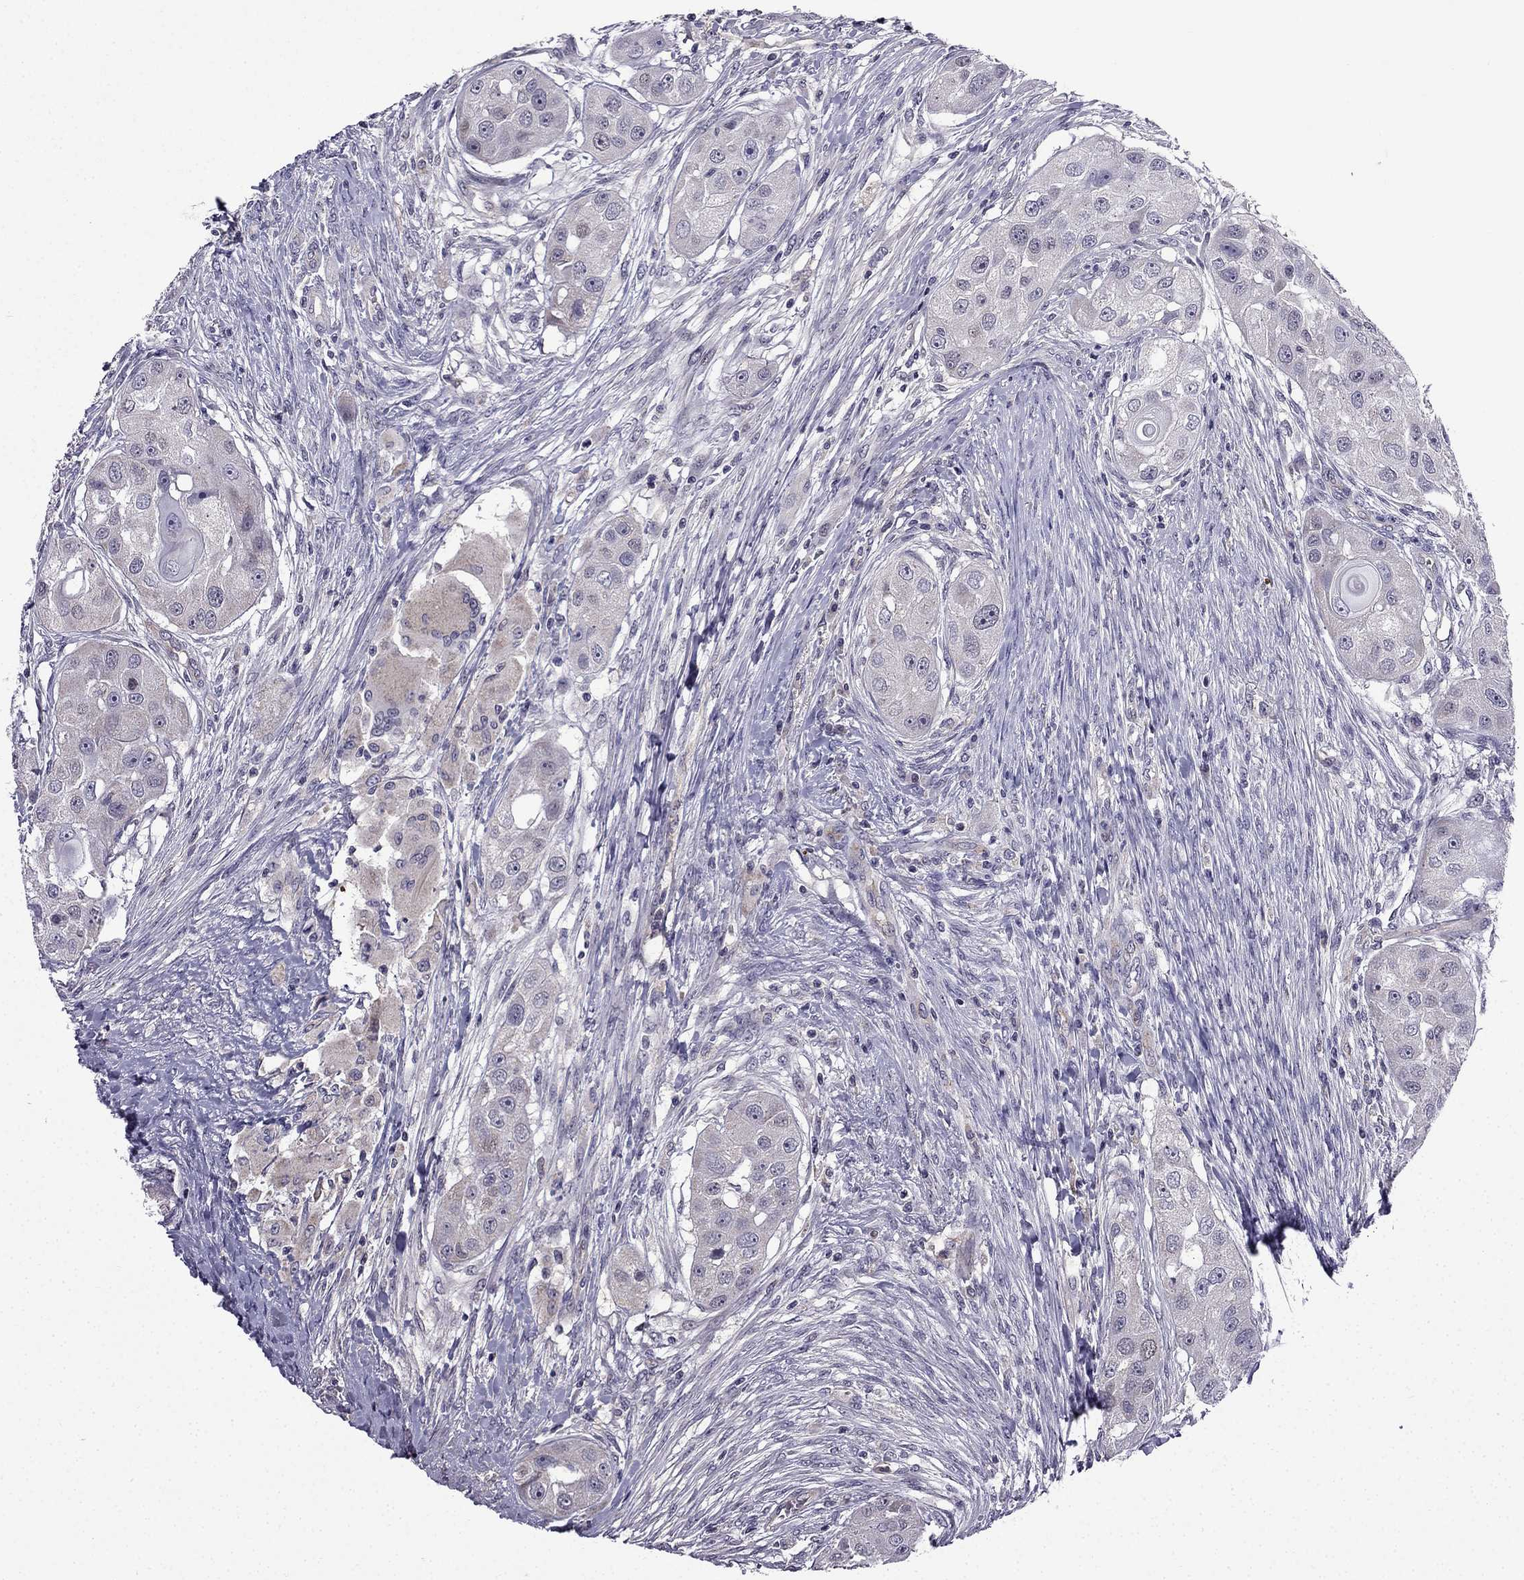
{"staining": {"intensity": "negative", "quantity": "none", "location": "none"}, "tissue": "head and neck cancer", "cell_type": "Tumor cells", "image_type": "cancer", "snomed": [{"axis": "morphology", "description": "Squamous cell carcinoma, NOS"}, {"axis": "topography", "description": "Head-Neck"}], "caption": "Squamous cell carcinoma (head and neck) stained for a protein using immunohistochemistry (IHC) demonstrates no expression tumor cells.", "gene": "SLC6A2", "patient": {"sex": "male", "age": 51}}